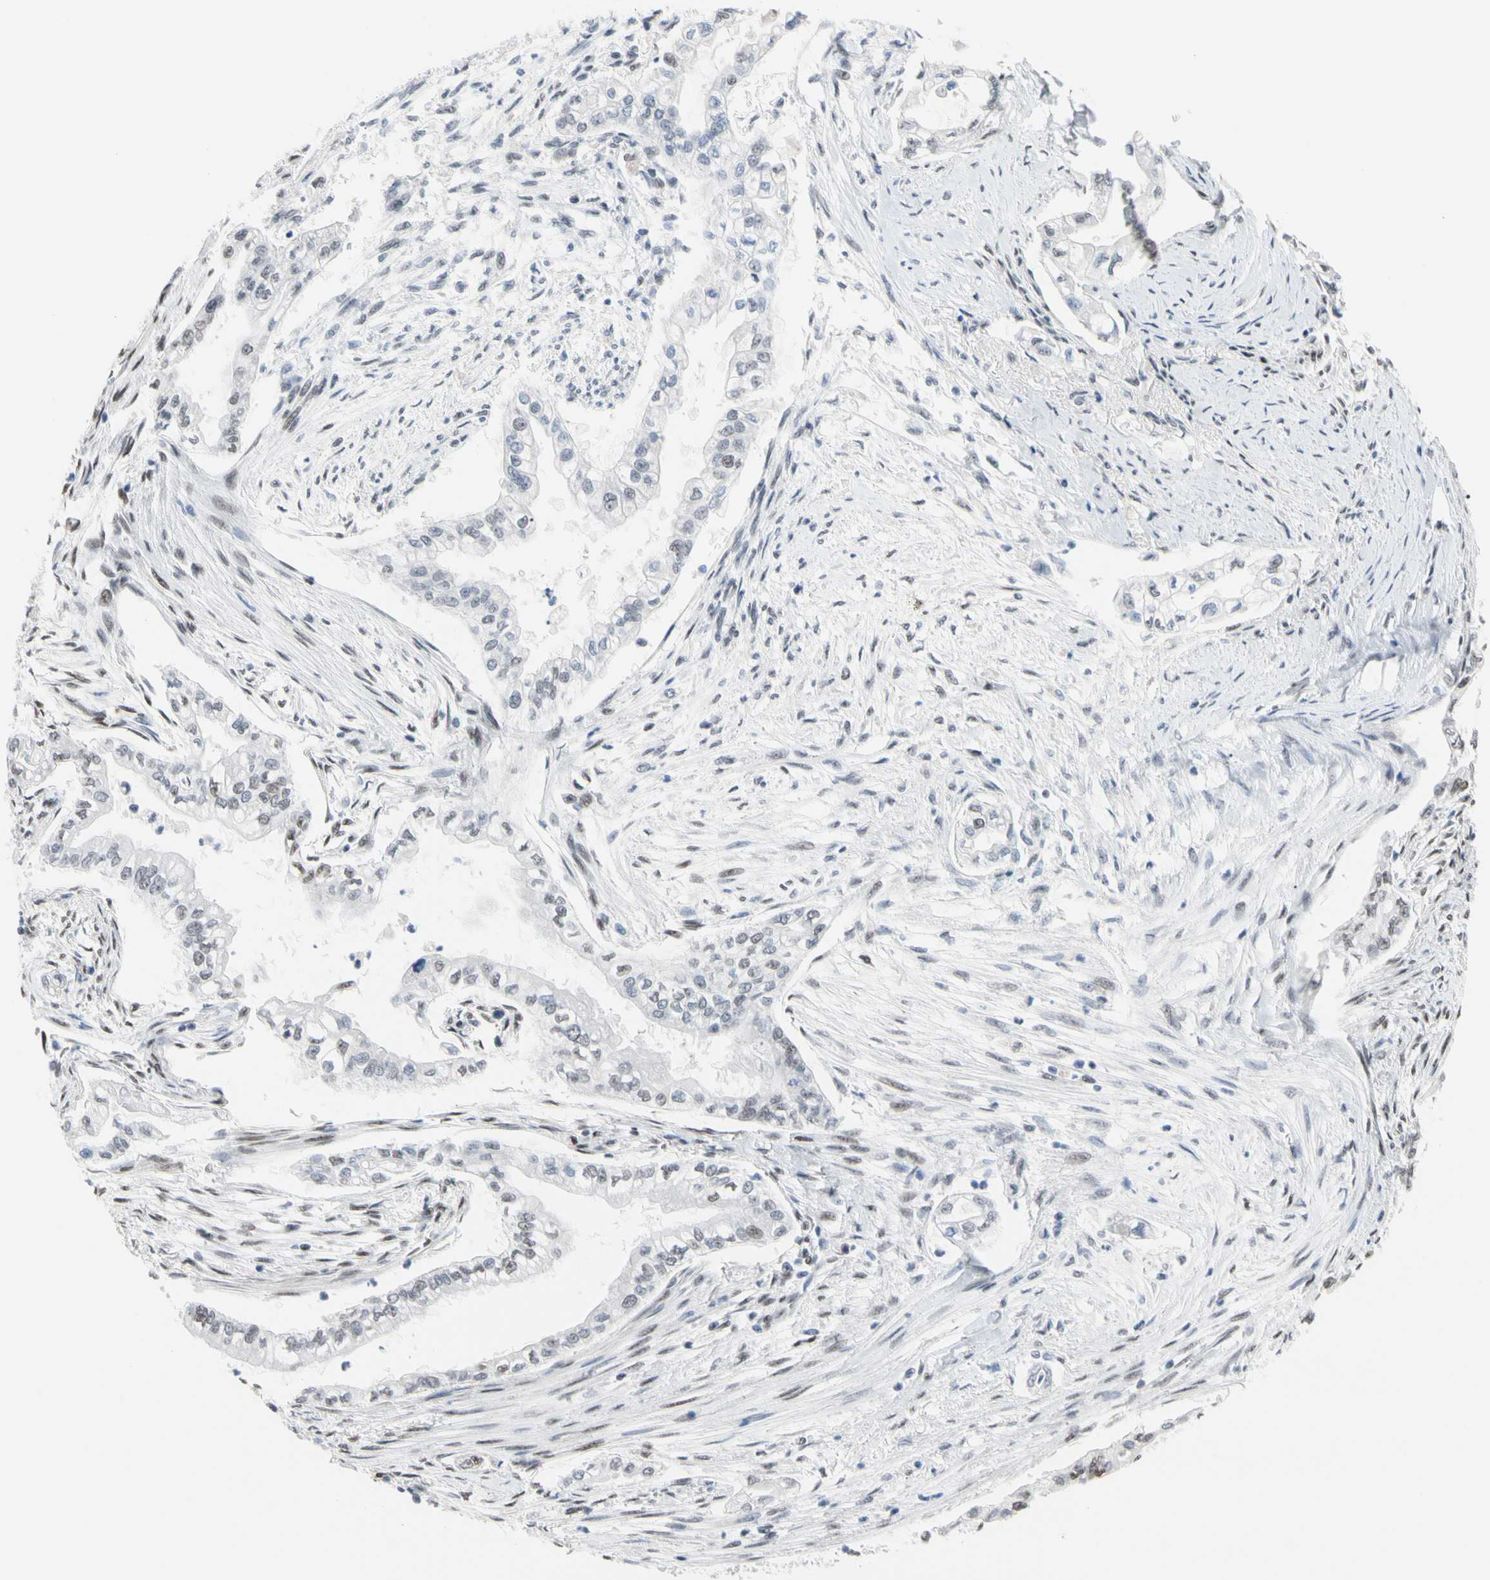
{"staining": {"intensity": "weak", "quantity": "25%-75%", "location": "nuclear"}, "tissue": "pancreatic cancer", "cell_type": "Tumor cells", "image_type": "cancer", "snomed": [{"axis": "morphology", "description": "Normal tissue, NOS"}, {"axis": "topography", "description": "Pancreas"}], "caption": "Immunohistochemistry (DAB) staining of pancreatic cancer demonstrates weak nuclear protein expression in approximately 25%-75% of tumor cells.", "gene": "FAM98B", "patient": {"sex": "male", "age": 42}}